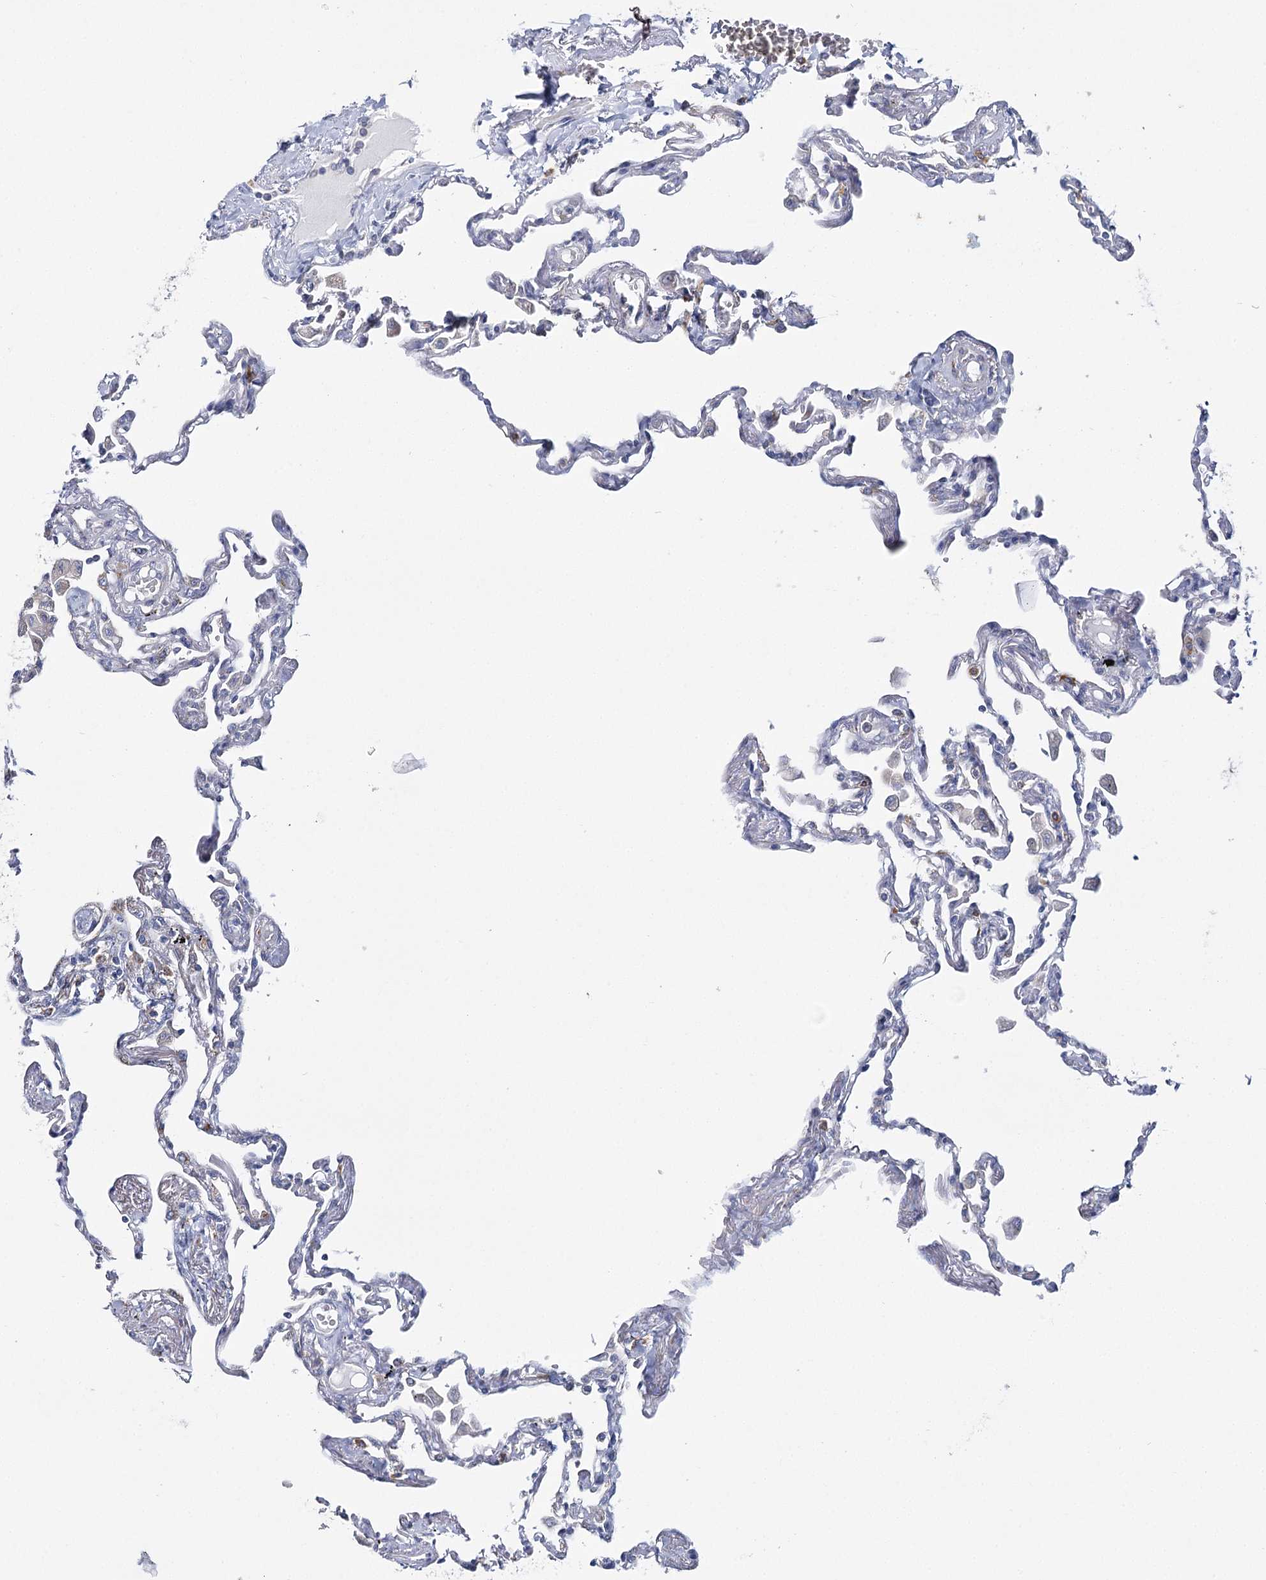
{"staining": {"intensity": "moderate", "quantity": "<25%", "location": "cytoplasmic/membranous"}, "tissue": "lung", "cell_type": "Alveolar cells", "image_type": "normal", "snomed": [{"axis": "morphology", "description": "Normal tissue, NOS"}, {"axis": "topography", "description": "Lung"}], "caption": "Protein staining of normal lung exhibits moderate cytoplasmic/membranous staining in approximately <25% of alveolar cells. (Brightfield microscopy of DAB IHC at high magnification).", "gene": "THUMPD3", "patient": {"sex": "female", "age": 67}}